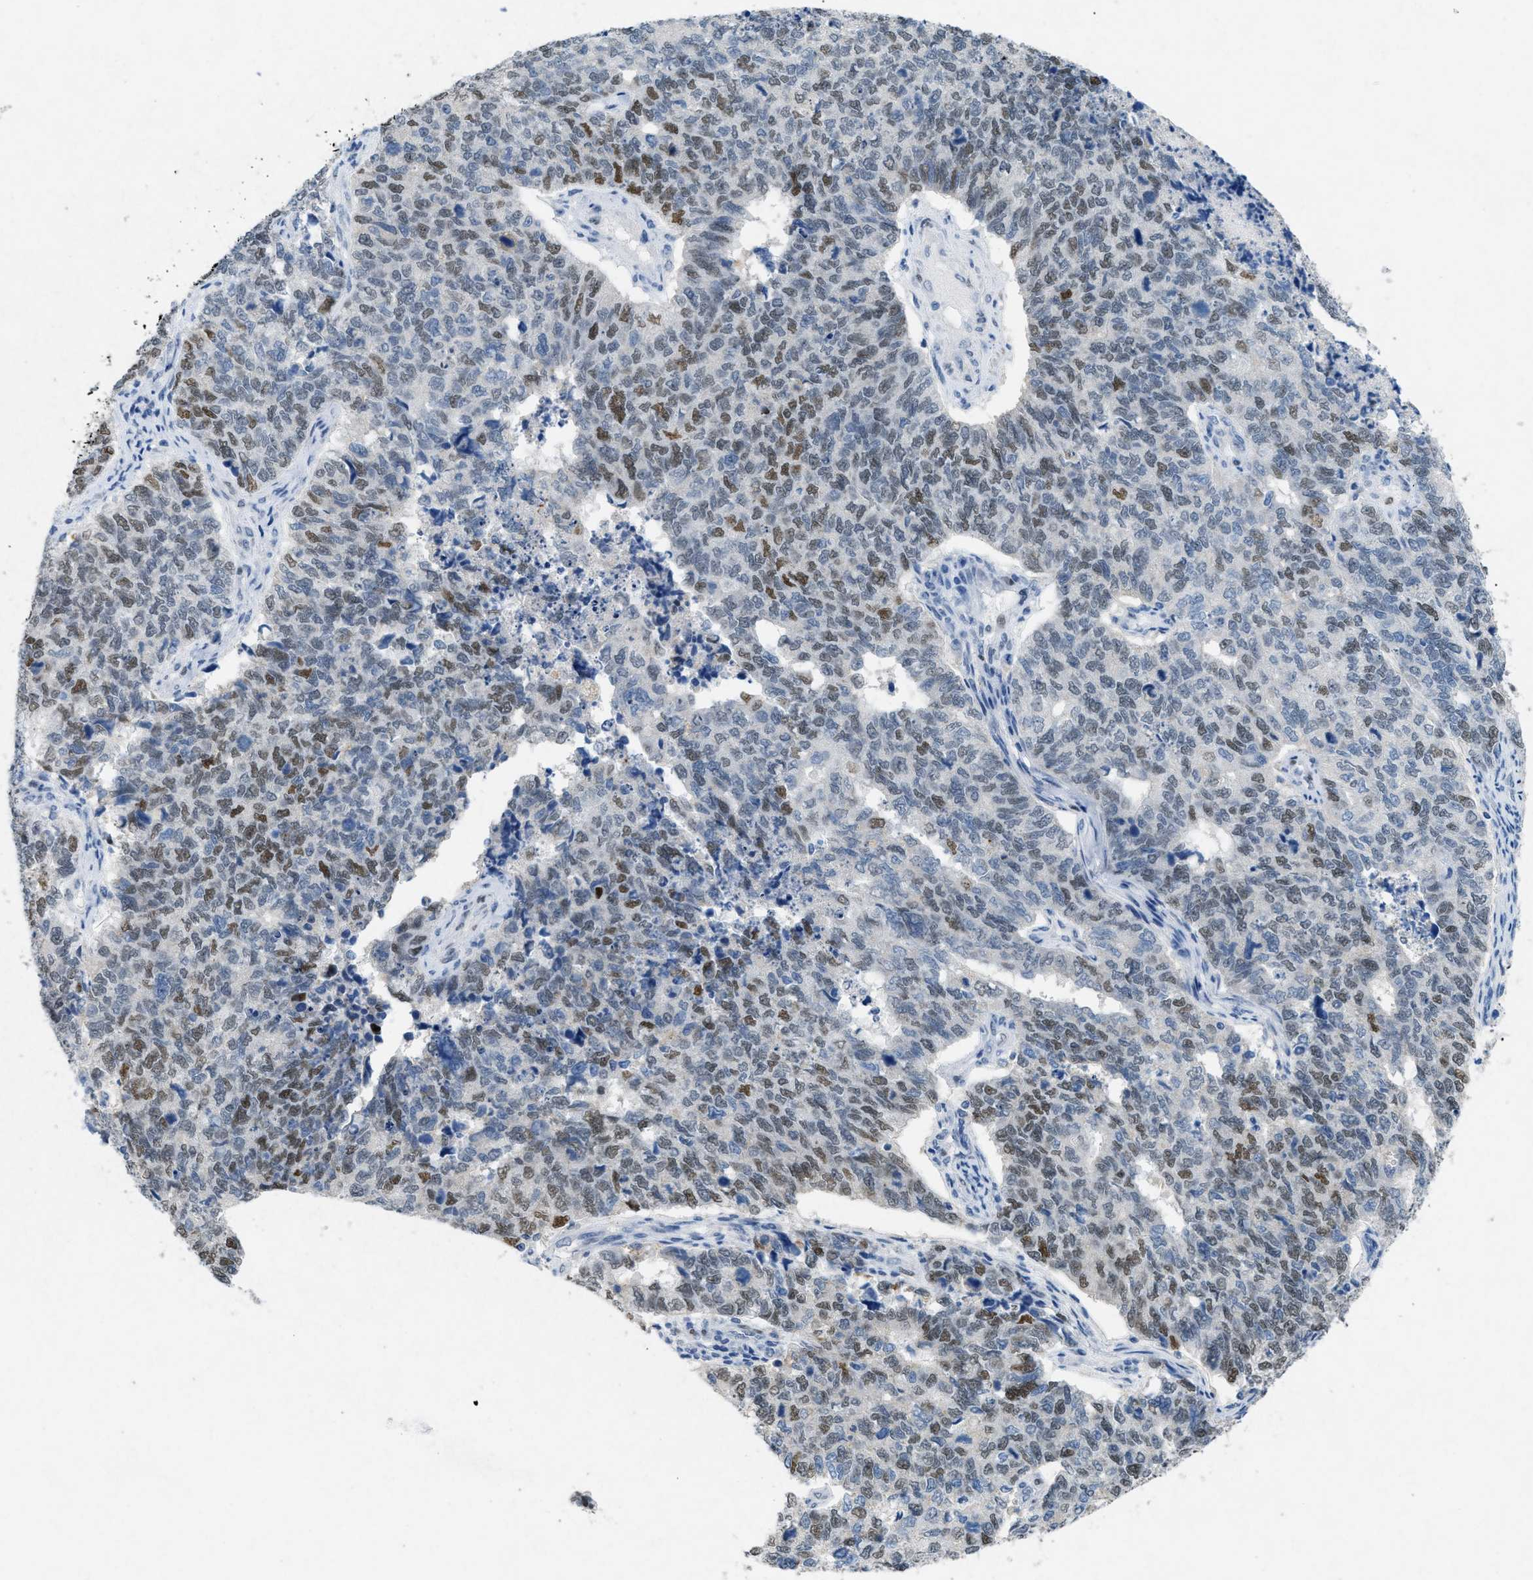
{"staining": {"intensity": "moderate", "quantity": "25%-75%", "location": "nuclear"}, "tissue": "cervical cancer", "cell_type": "Tumor cells", "image_type": "cancer", "snomed": [{"axis": "morphology", "description": "Squamous cell carcinoma, NOS"}, {"axis": "topography", "description": "Cervix"}], "caption": "Cervical cancer (squamous cell carcinoma) stained for a protein (brown) displays moderate nuclear positive positivity in approximately 25%-75% of tumor cells.", "gene": "TASOR", "patient": {"sex": "female", "age": 63}}